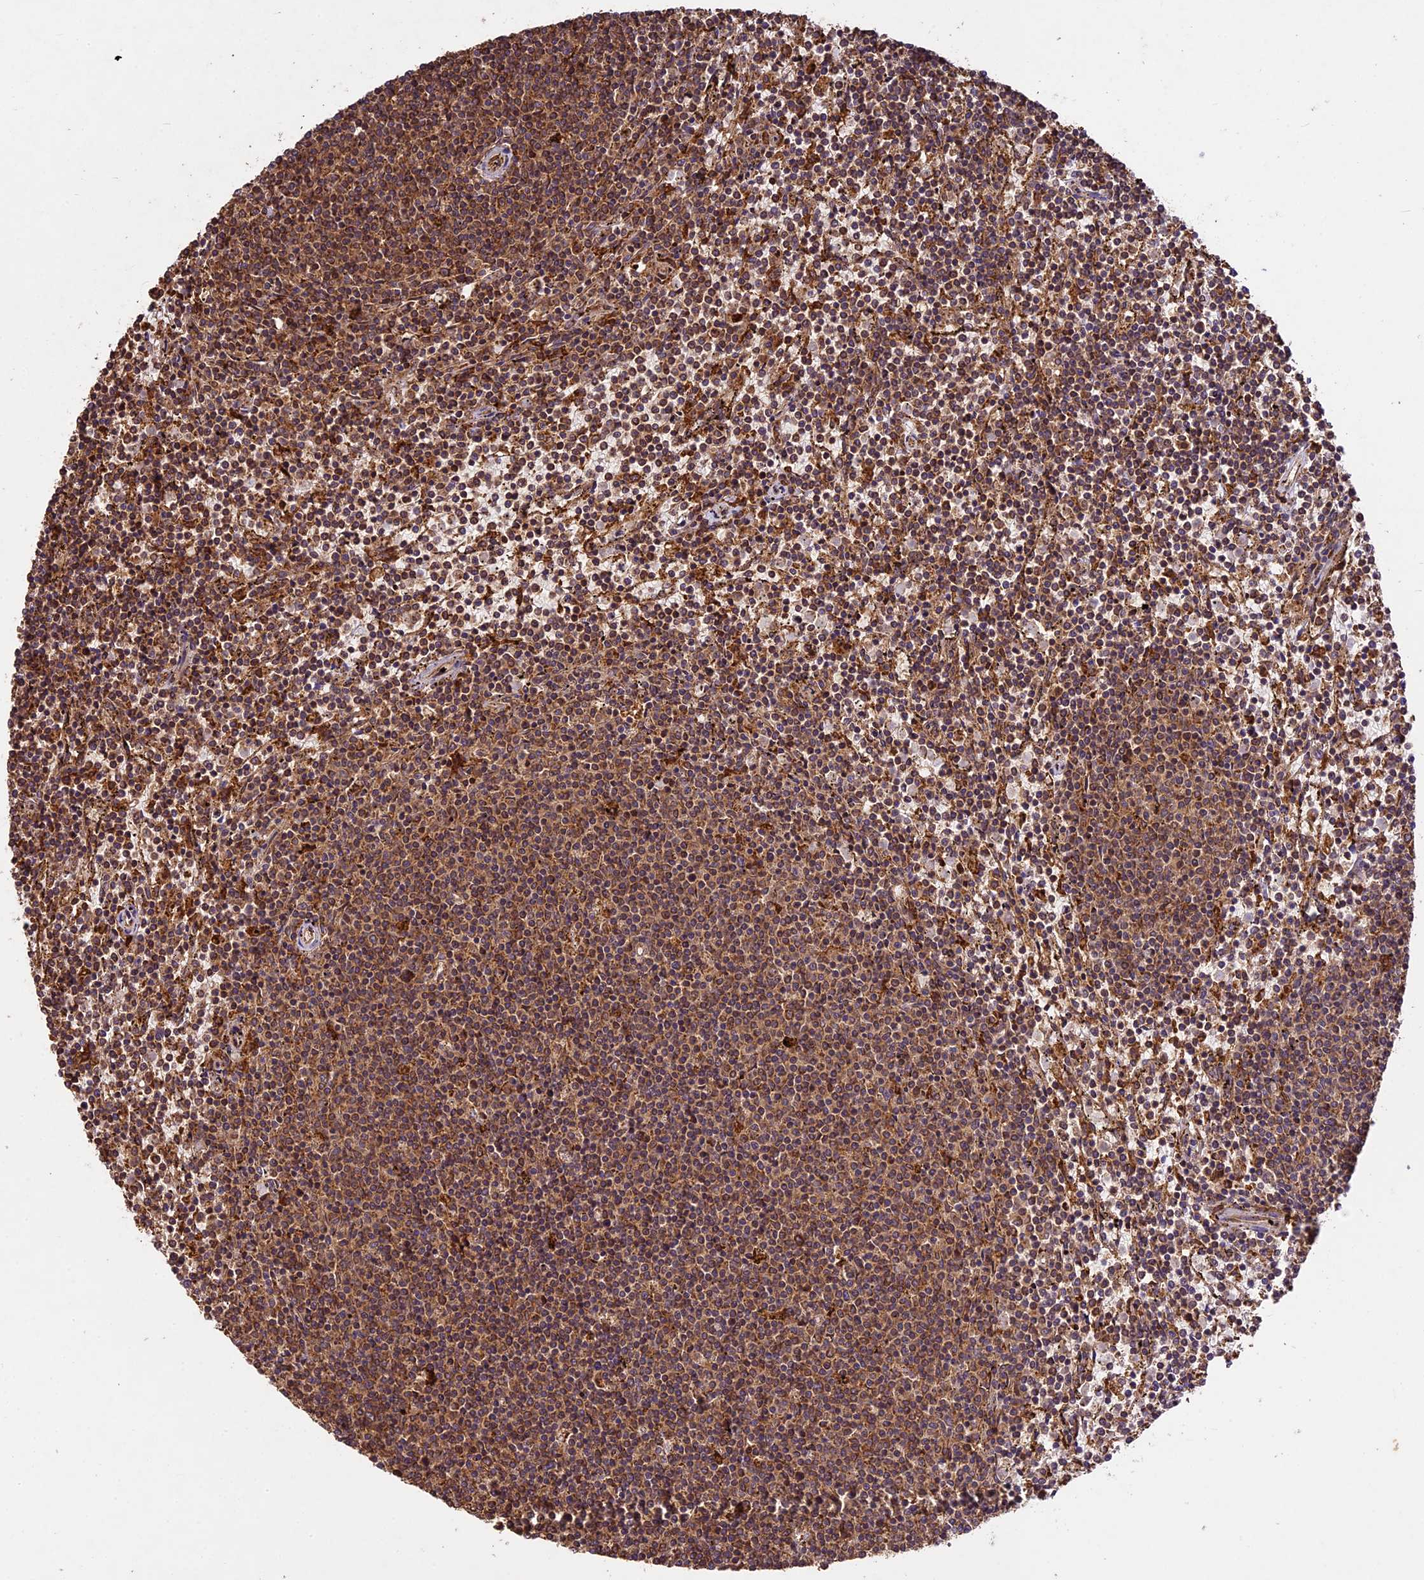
{"staining": {"intensity": "moderate", "quantity": ">75%", "location": "cytoplasmic/membranous"}, "tissue": "lymphoma", "cell_type": "Tumor cells", "image_type": "cancer", "snomed": [{"axis": "morphology", "description": "Malignant lymphoma, non-Hodgkin's type, Low grade"}, {"axis": "topography", "description": "Spleen"}], "caption": "Moderate cytoplasmic/membranous protein expression is seen in approximately >75% of tumor cells in lymphoma. (IHC, brightfield microscopy, high magnification).", "gene": "BRAP", "patient": {"sex": "female", "age": 50}}